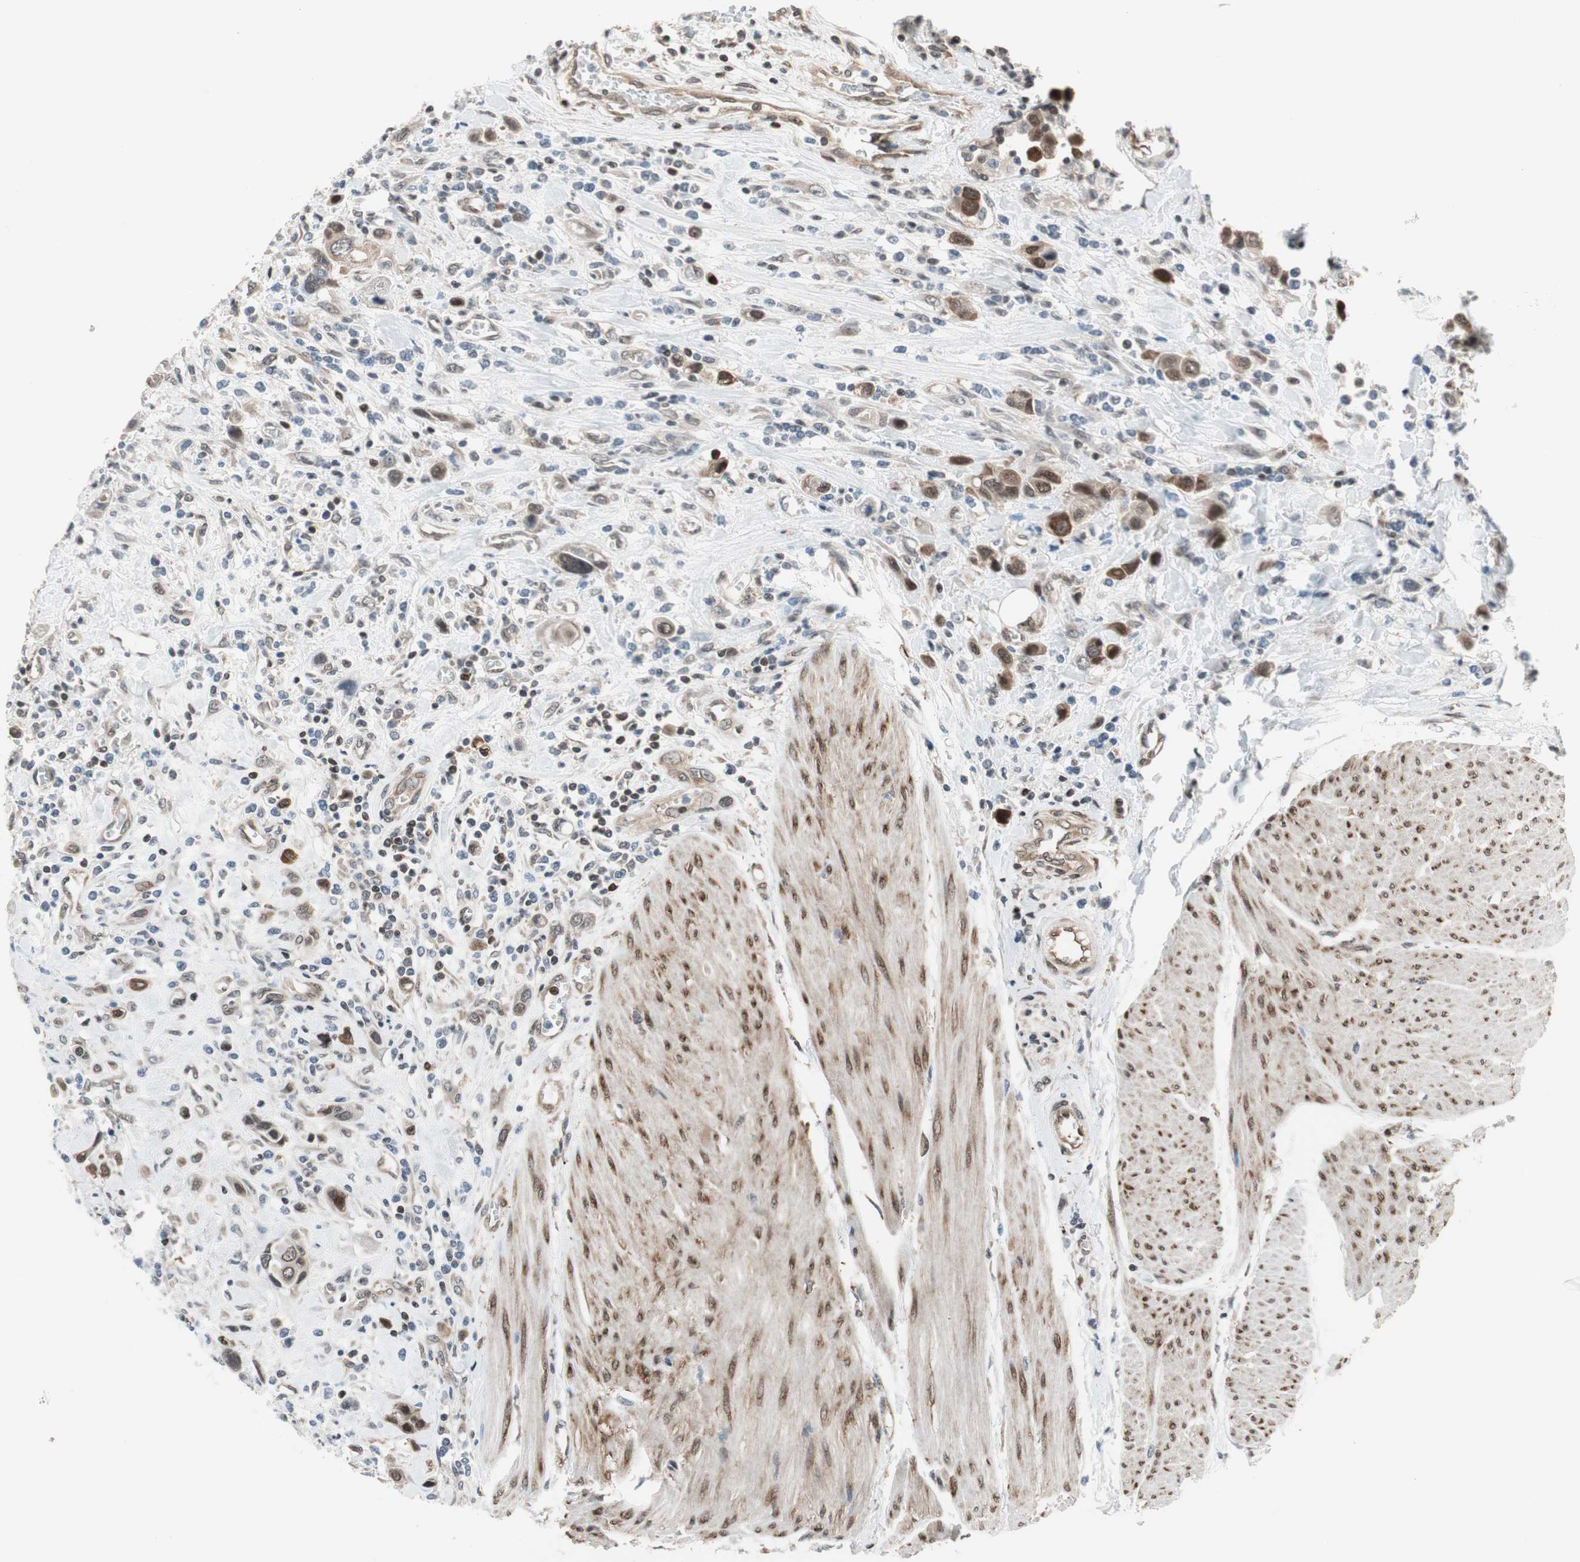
{"staining": {"intensity": "strong", "quantity": ">75%", "location": "cytoplasmic/membranous,nuclear"}, "tissue": "urothelial cancer", "cell_type": "Tumor cells", "image_type": "cancer", "snomed": [{"axis": "morphology", "description": "Urothelial carcinoma, High grade"}, {"axis": "topography", "description": "Urinary bladder"}], "caption": "Human urothelial cancer stained for a protein (brown) exhibits strong cytoplasmic/membranous and nuclear positive expression in approximately >75% of tumor cells.", "gene": "ZNF512B", "patient": {"sex": "male", "age": 50}}